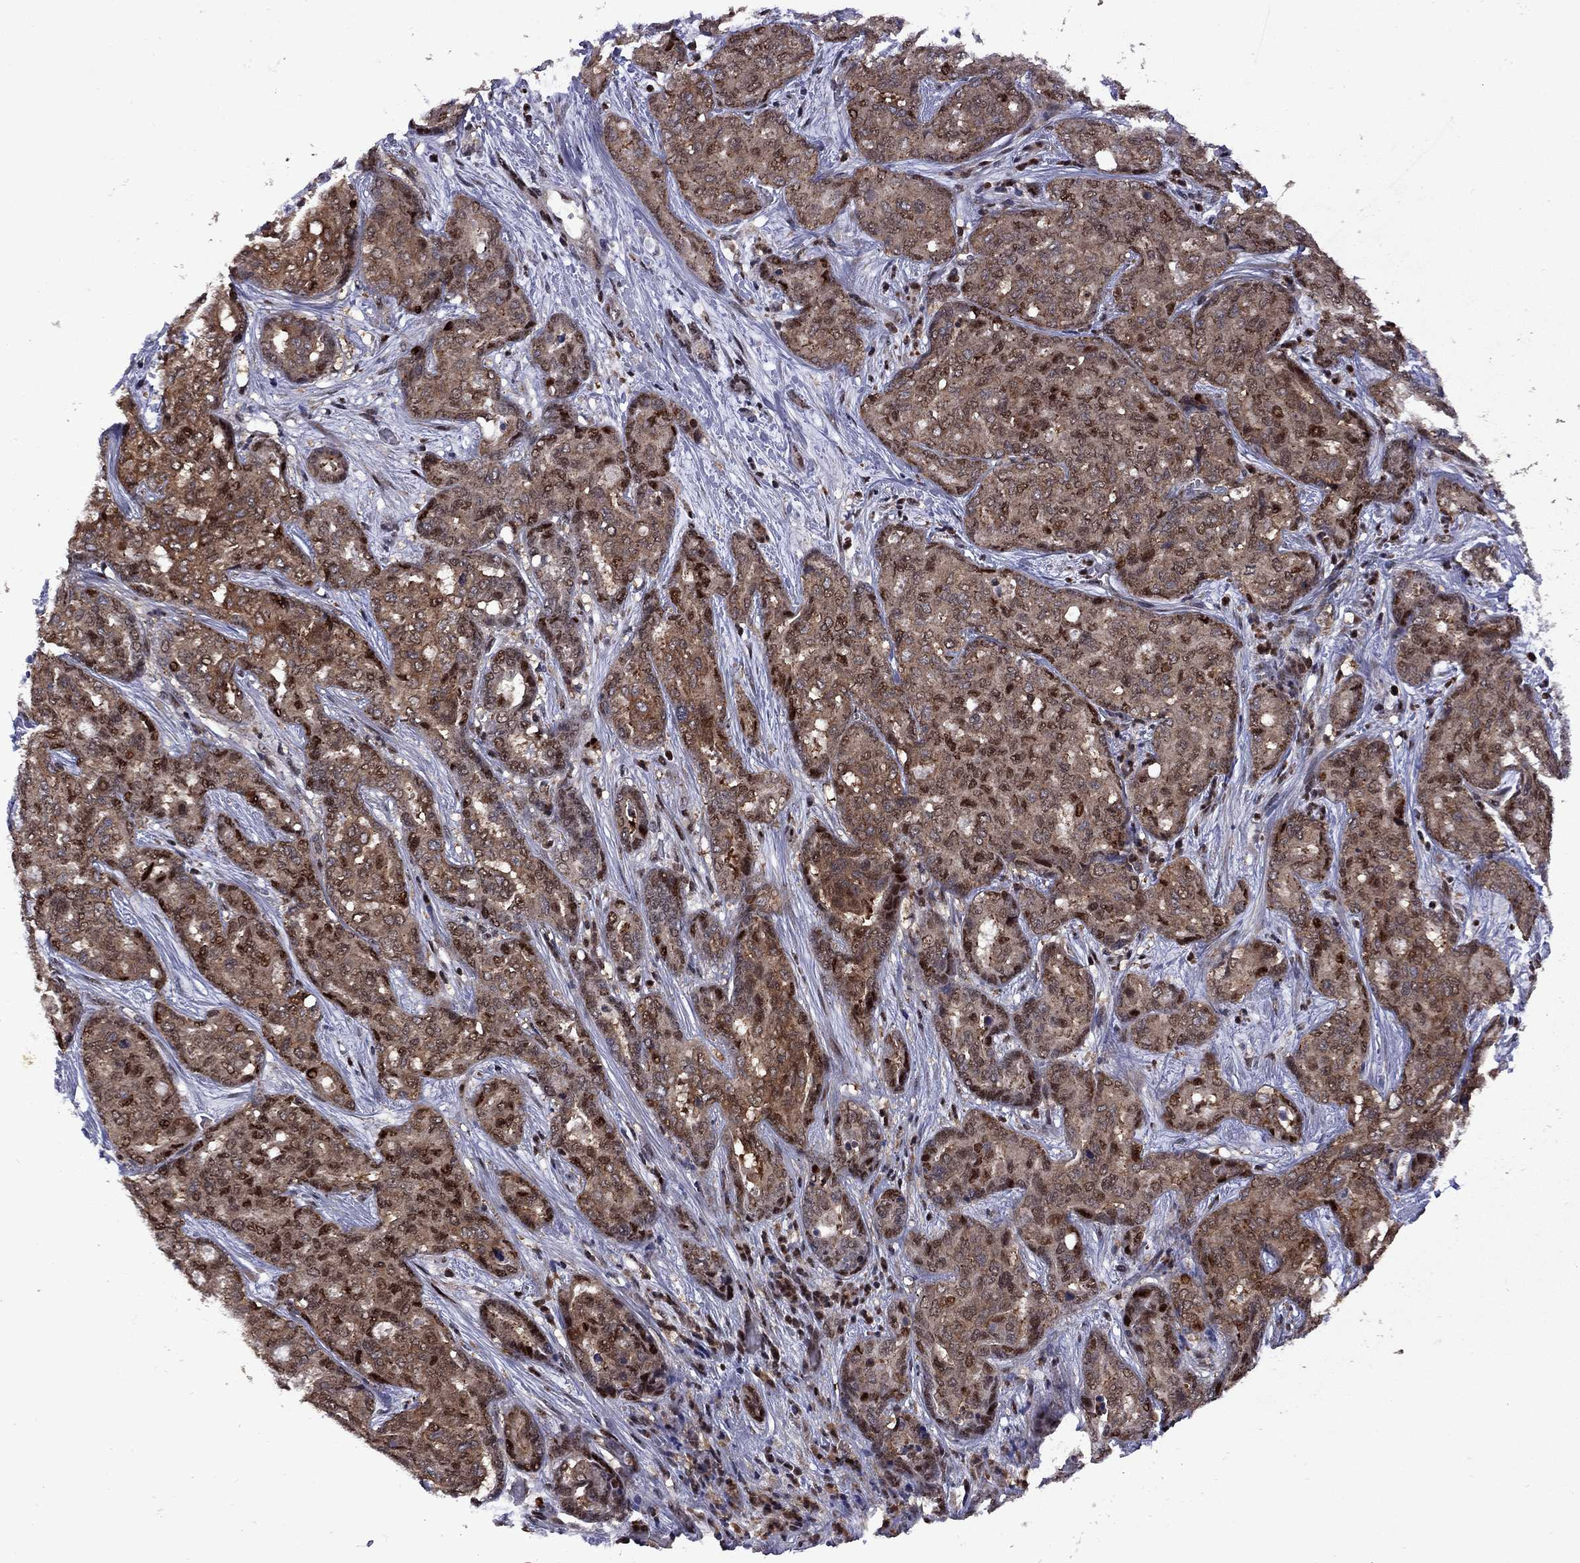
{"staining": {"intensity": "strong", "quantity": ">75%", "location": "cytoplasmic/membranous,nuclear"}, "tissue": "liver cancer", "cell_type": "Tumor cells", "image_type": "cancer", "snomed": [{"axis": "morphology", "description": "Cholangiocarcinoma"}, {"axis": "topography", "description": "Liver"}], "caption": "This image demonstrates liver cancer stained with IHC to label a protein in brown. The cytoplasmic/membranous and nuclear of tumor cells show strong positivity for the protein. Nuclei are counter-stained blue.", "gene": "IPP", "patient": {"sex": "female", "age": 64}}